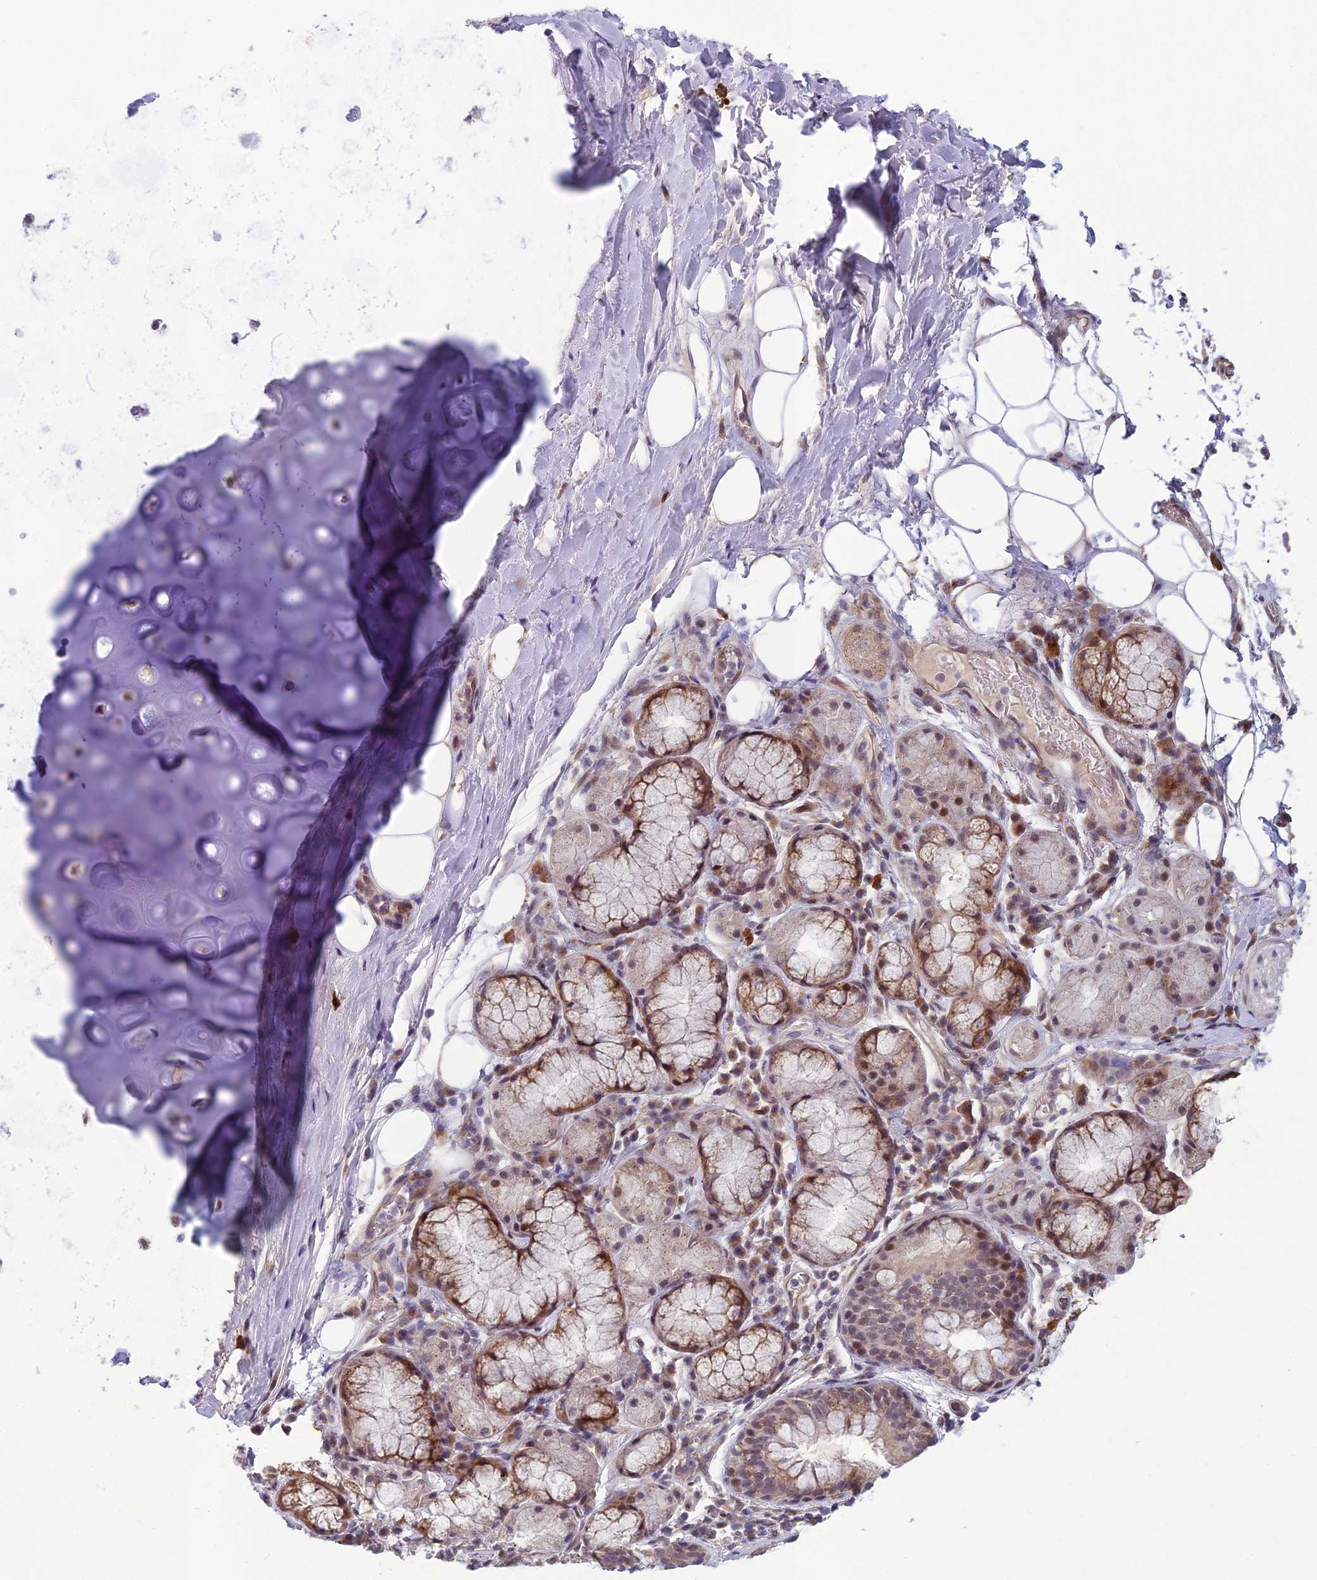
{"staining": {"intensity": "negative", "quantity": "none", "location": "none"}, "tissue": "adipose tissue", "cell_type": "Adipocytes", "image_type": "normal", "snomed": [{"axis": "morphology", "description": "Normal tissue, NOS"}, {"axis": "topography", "description": "Lymph node"}, {"axis": "topography", "description": "Cartilage tissue"}, {"axis": "topography", "description": "Bronchus"}], "caption": "This micrograph is of normal adipose tissue stained with immunohistochemistry (IHC) to label a protein in brown with the nuclei are counter-stained blue. There is no expression in adipocytes.", "gene": "FBRS", "patient": {"sex": "male", "age": 63}}